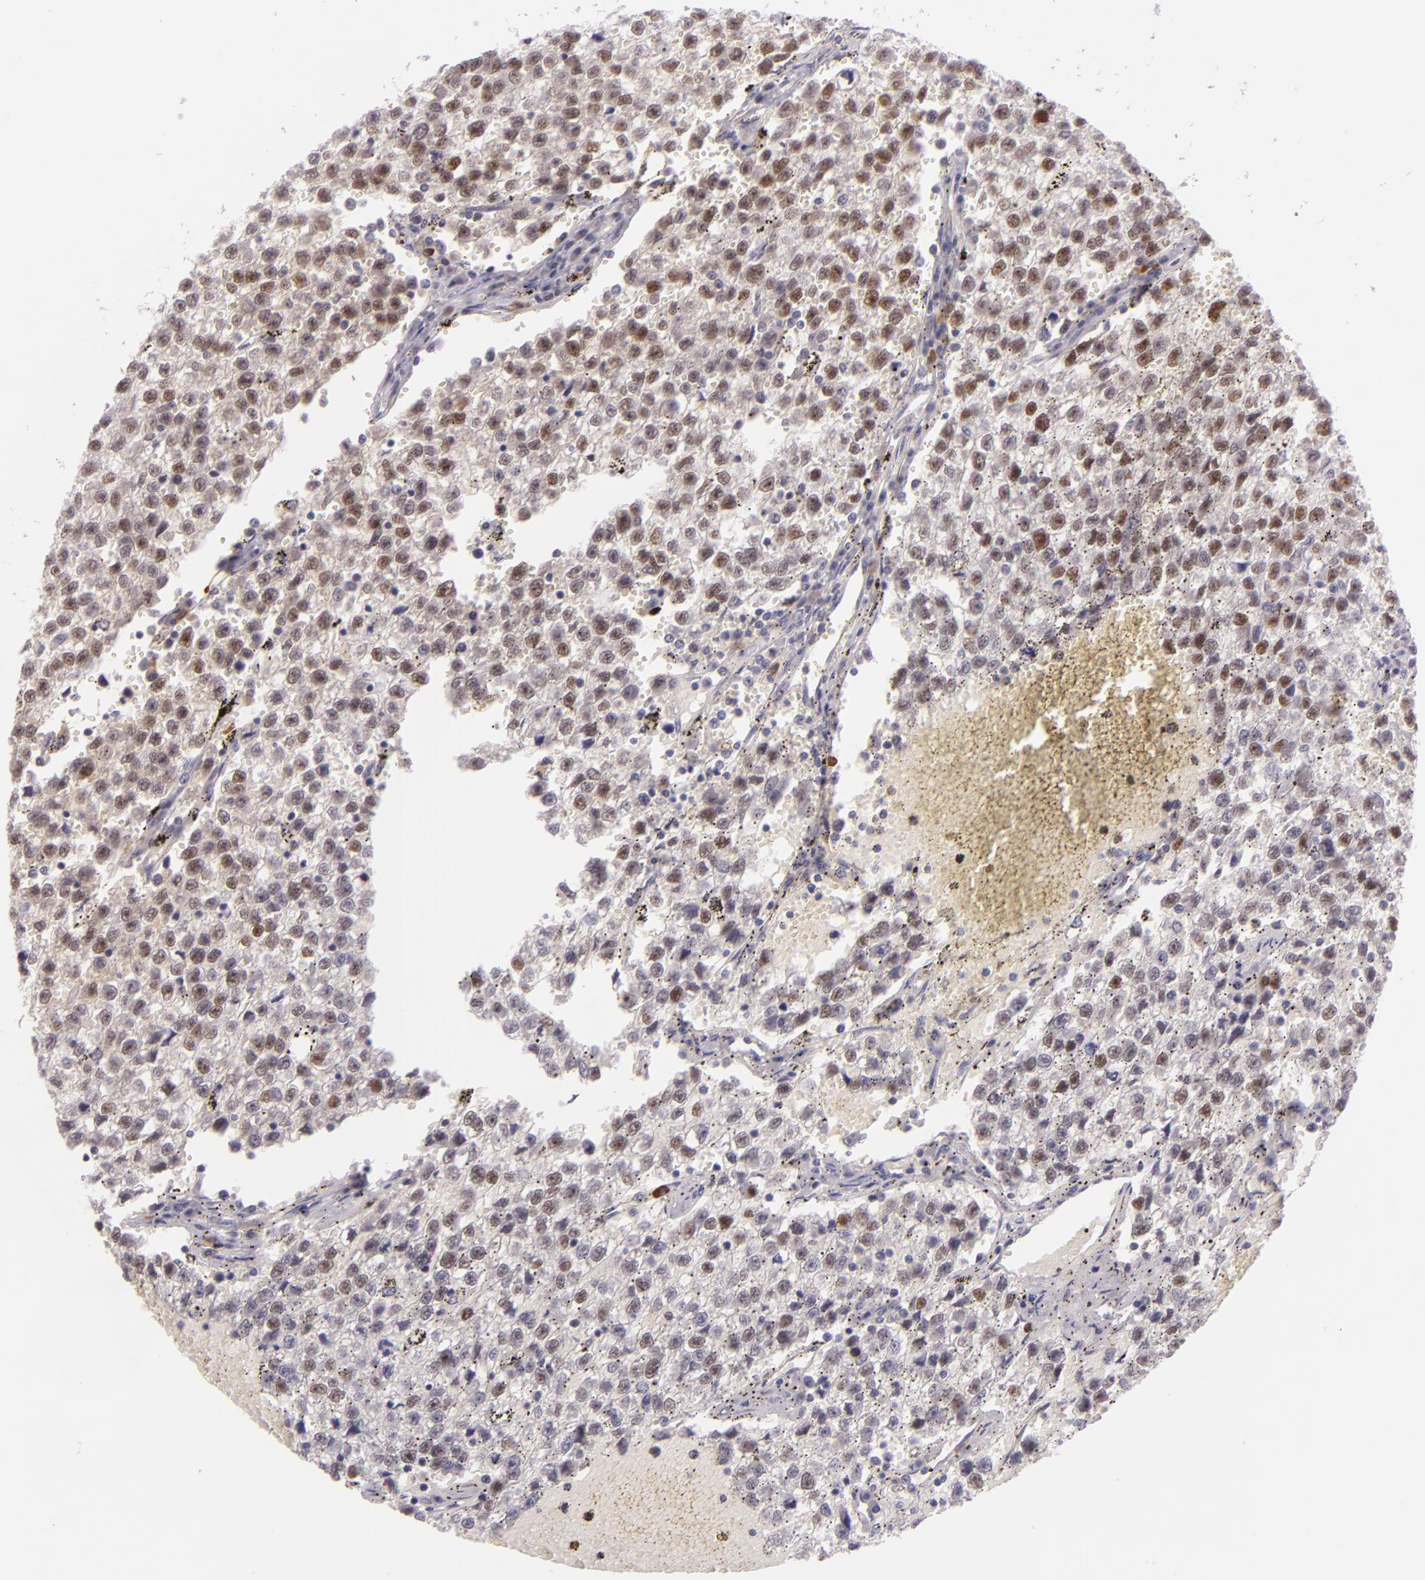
{"staining": {"intensity": "strong", "quantity": ">75%", "location": "nuclear"}, "tissue": "testis cancer", "cell_type": "Tumor cells", "image_type": "cancer", "snomed": [{"axis": "morphology", "description": "Seminoma, NOS"}, {"axis": "topography", "description": "Testis"}], "caption": "Immunohistochemical staining of human seminoma (testis) reveals strong nuclear protein staining in approximately >75% of tumor cells.", "gene": "CHEK2", "patient": {"sex": "male", "age": 35}}